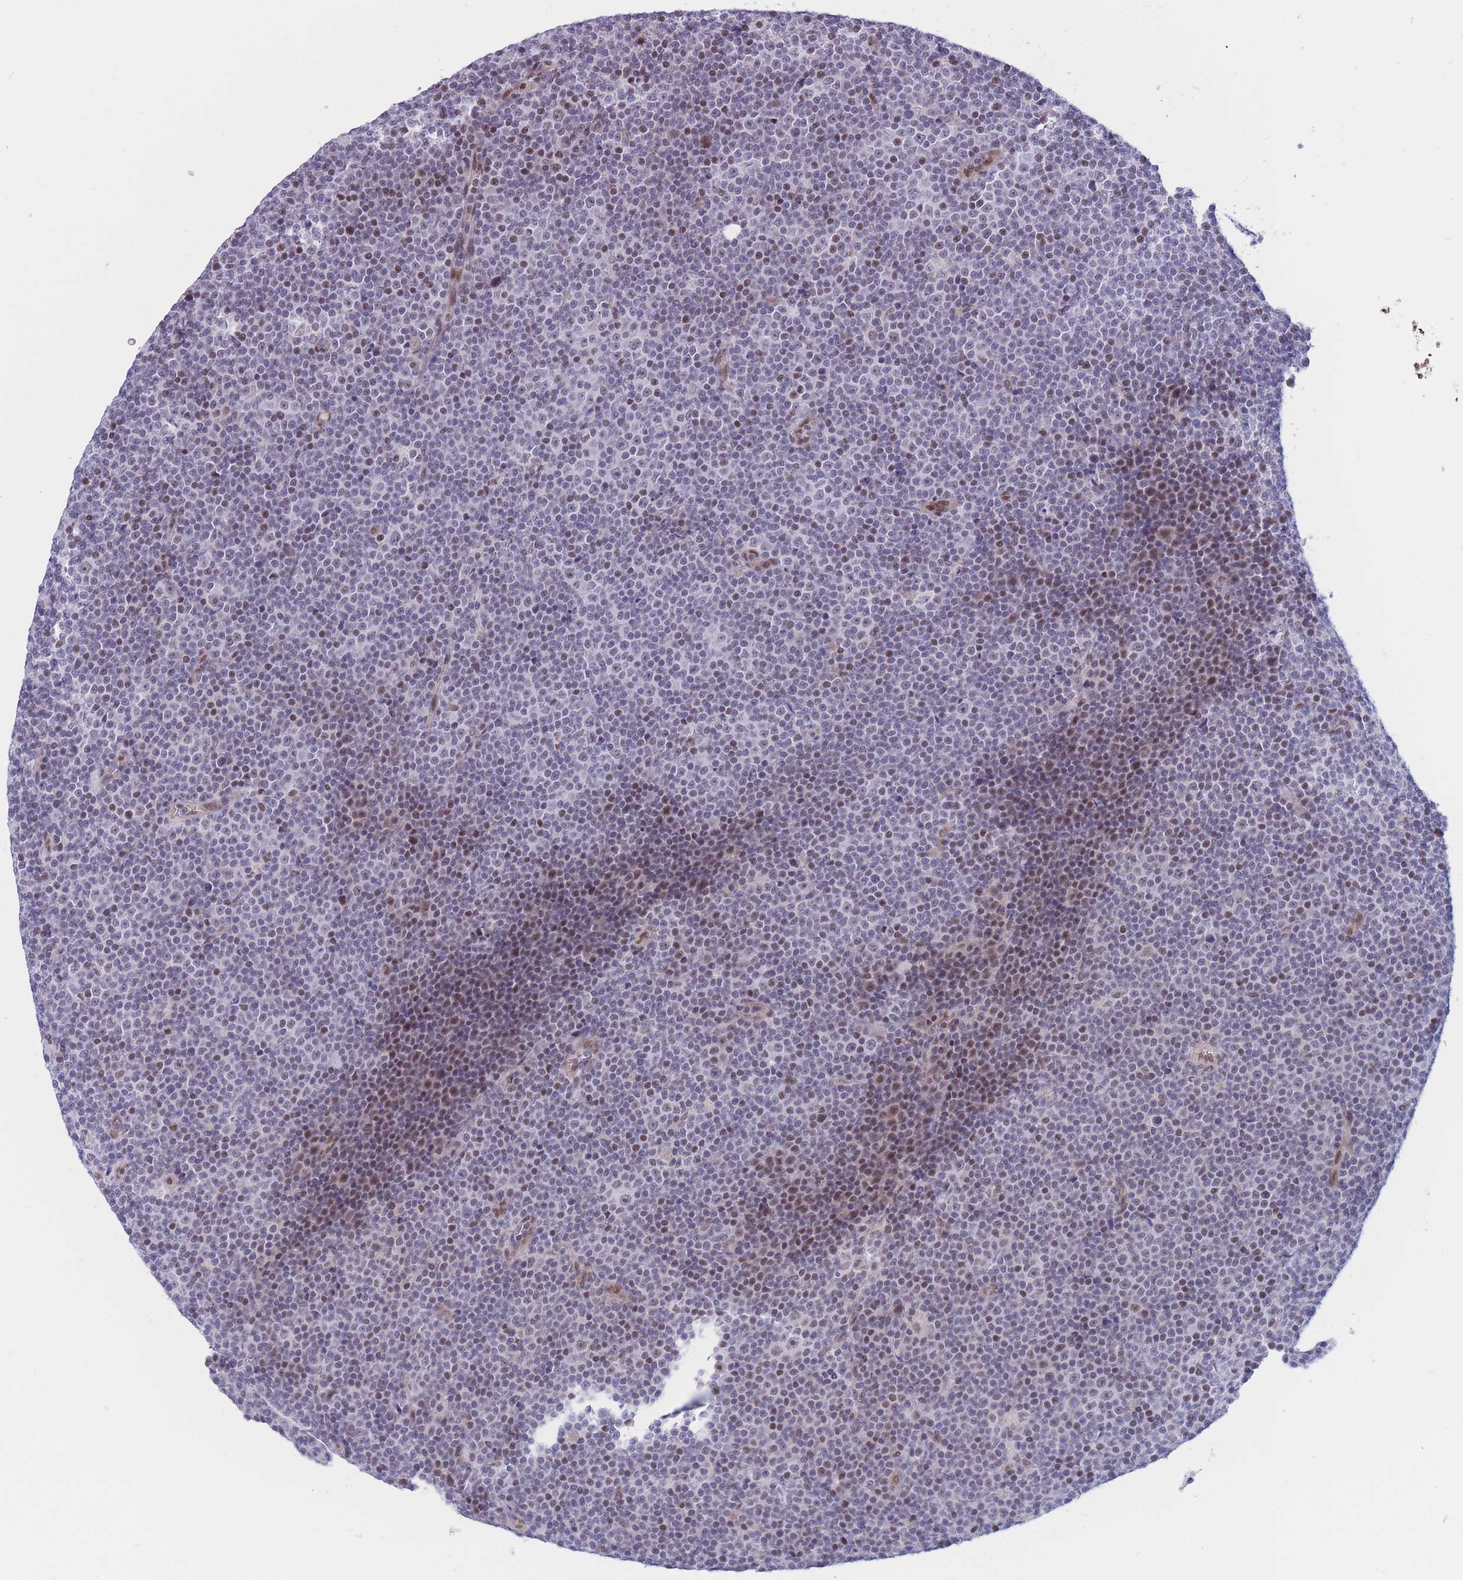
{"staining": {"intensity": "negative", "quantity": "none", "location": "none"}, "tissue": "lymphoma", "cell_type": "Tumor cells", "image_type": "cancer", "snomed": [{"axis": "morphology", "description": "Malignant lymphoma, non-Hodgkin's type, Low grade"}, {"axis": "topography", "description": "Lymph node"}], "caption": "This micrograph is of low-grade malignant lymphoma, non-Hodgkin's type stained with IHC to label a protein in brown with the nuclei are counter-stained blue. There is no staining in tumor cells. (Stains: DAB (3,3'-diaminobenzidine) immunohistochemistry with hematoxylin counter stain, Microscopy: brightfield microscopy at high magnification).", "gene": "BCL9L", "patient": {"sex": "female", "age": 67}}